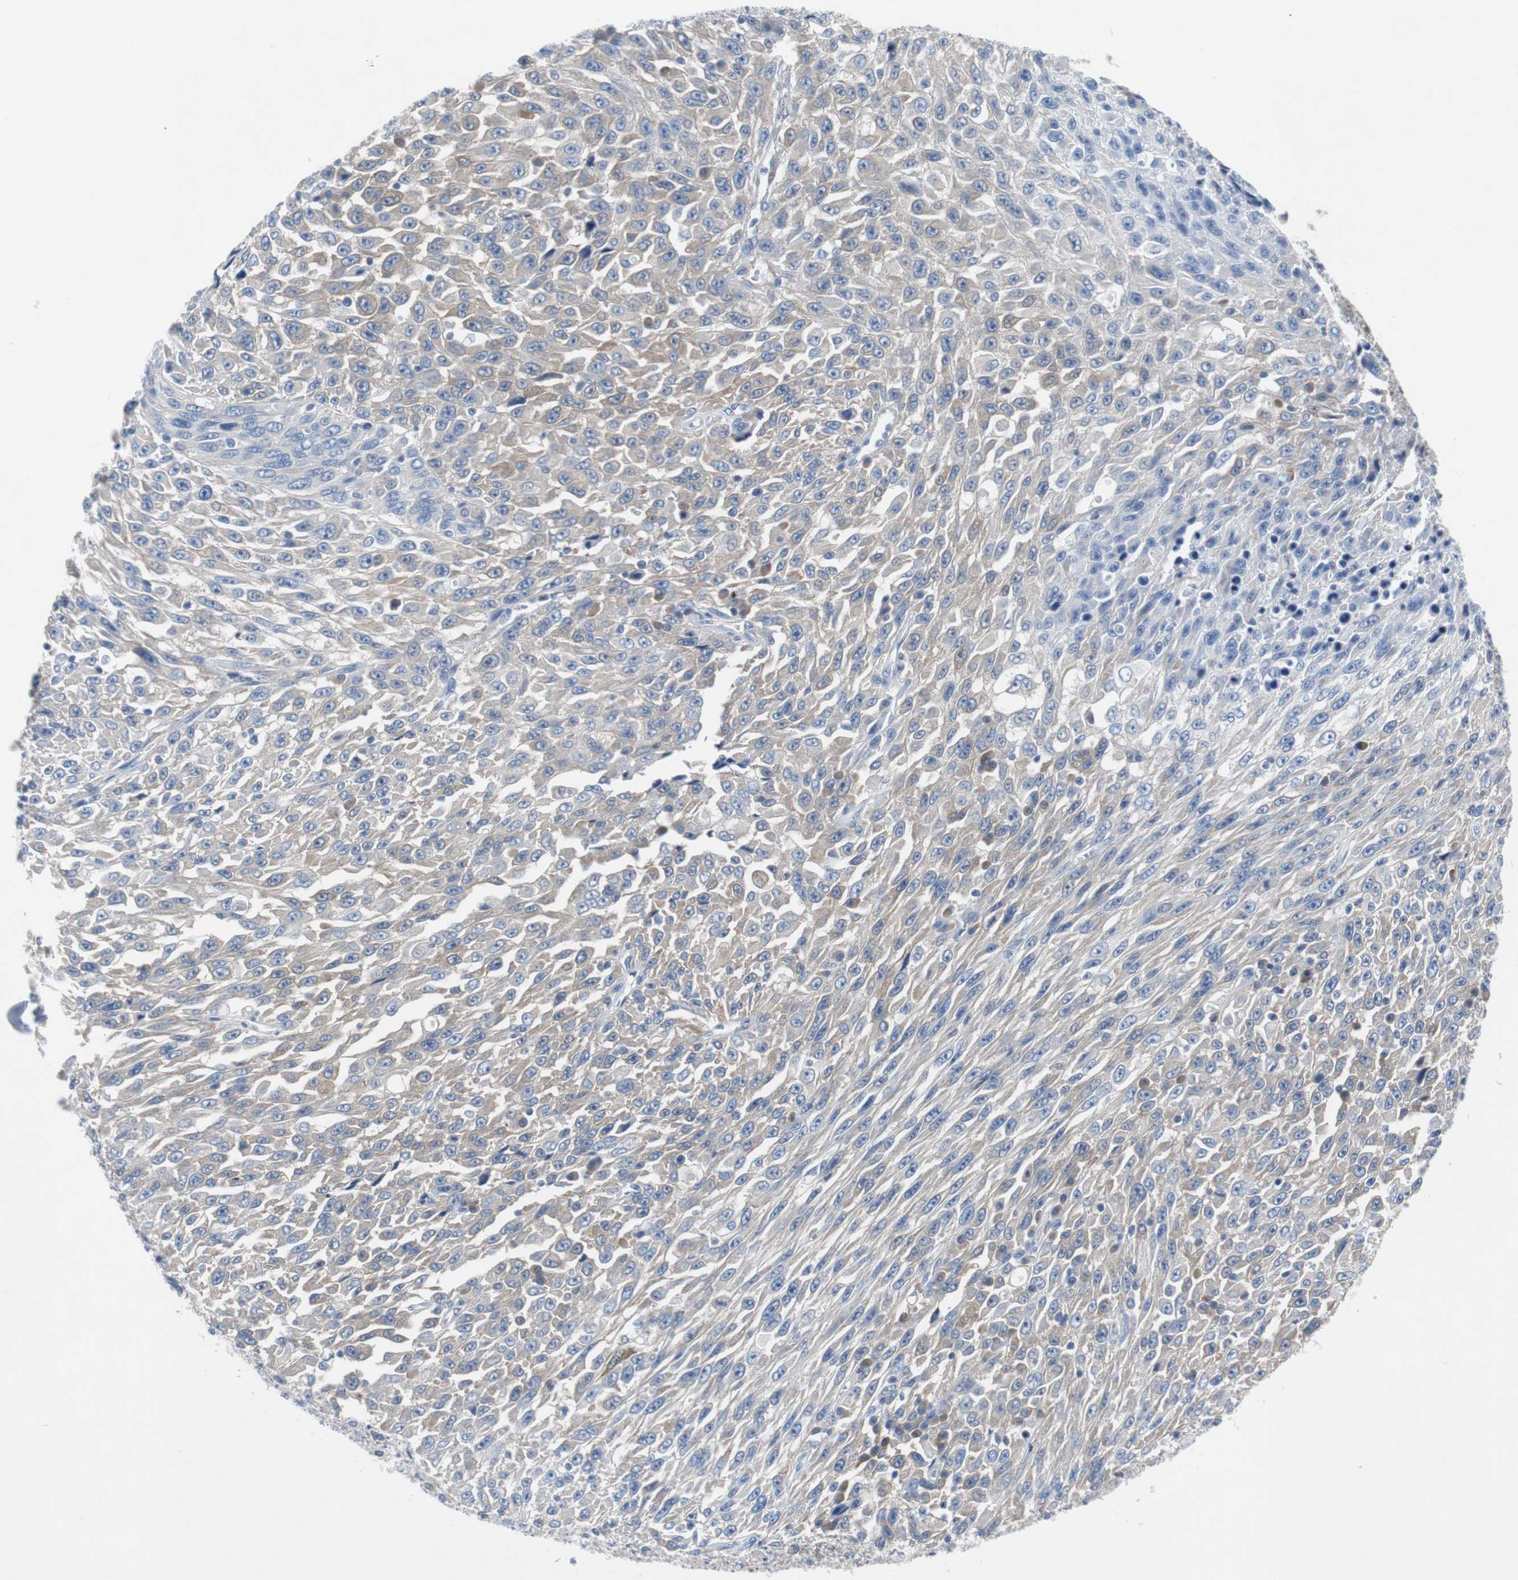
{"staining": {"intensity": "weak", "quantity": "25%-75%", "location": "cytoplasmic/membranous"}, "tissue": "urothelial cancer", "cell_type": "Tumor cells", "image_type": "cancer", "snomed": [{"axis": "morphology", "description": "Urothelial carcinoma, High grade"}, {"axis": "topography", "description": "Urinary bladder"}], "caption": "Approximately 25%-75% of tumor cells in human high-grade urothelial carcinoma demonstrate weak cytoplasmic/membranous protein expression as visualized by brown immunohistochemical staining.", "gene": "EEF2K", "patient": {"sex": "male", "age": 66}}